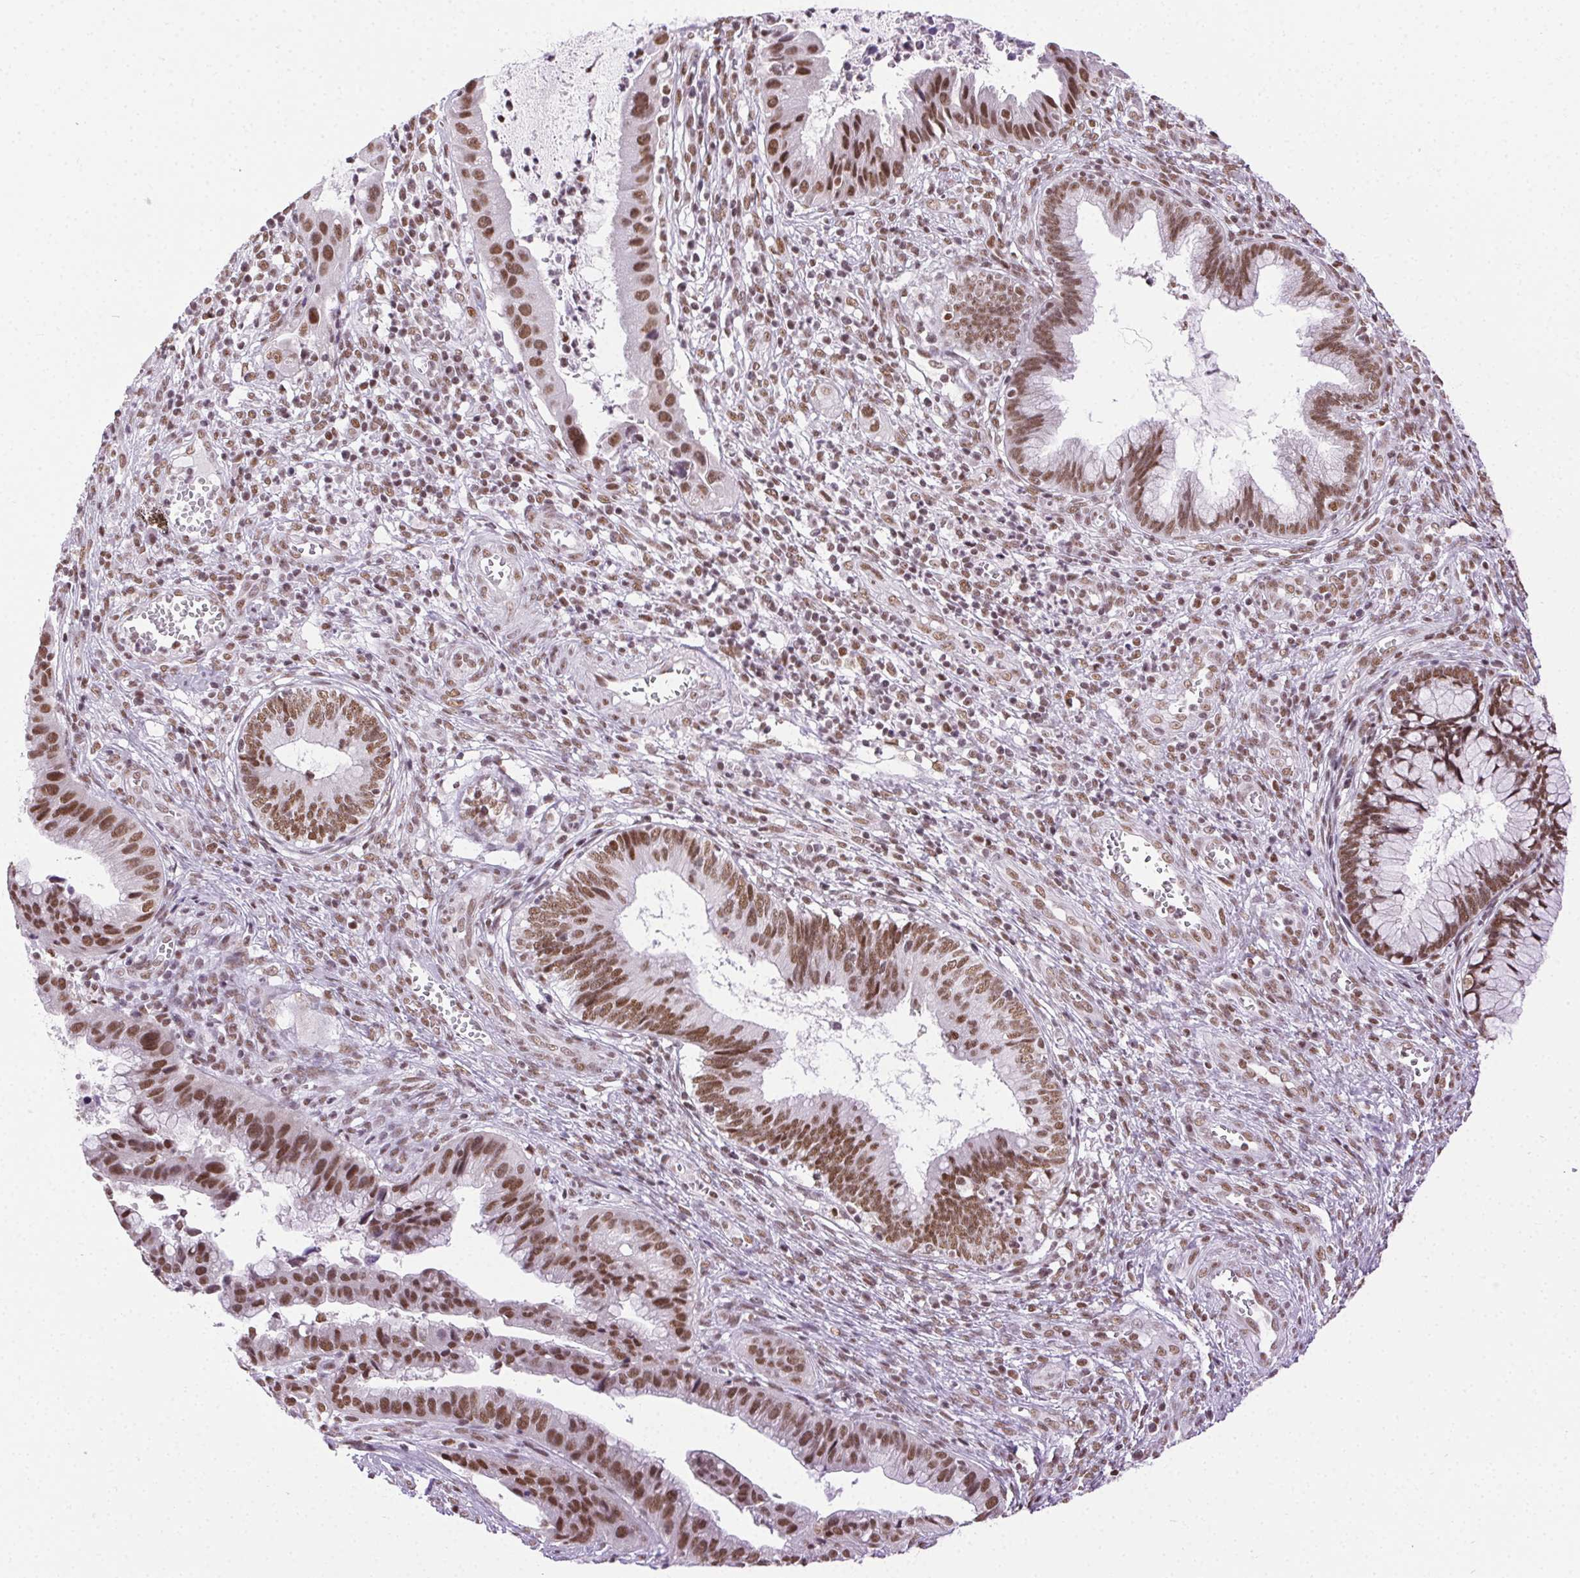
{"staining": {"intensity": "moderate", "quantity": ">75%", "location": "nuclear"}, "tissue": "cervical cancer", "cell_type": "Tumor cells", "image_type": "cancer", "snomed": [{"axis": "morphology", "description": "Adenocarcinoma, NOS"}, {"axis": "topography", "description": "Cervix"}], "caption": "The immunohistochemical stain labels moderate nuclear expression in tumor cells of cervical cancer tissue.", "gene": "TRA2B", "patient": {"sex": "female", "age": 34}}